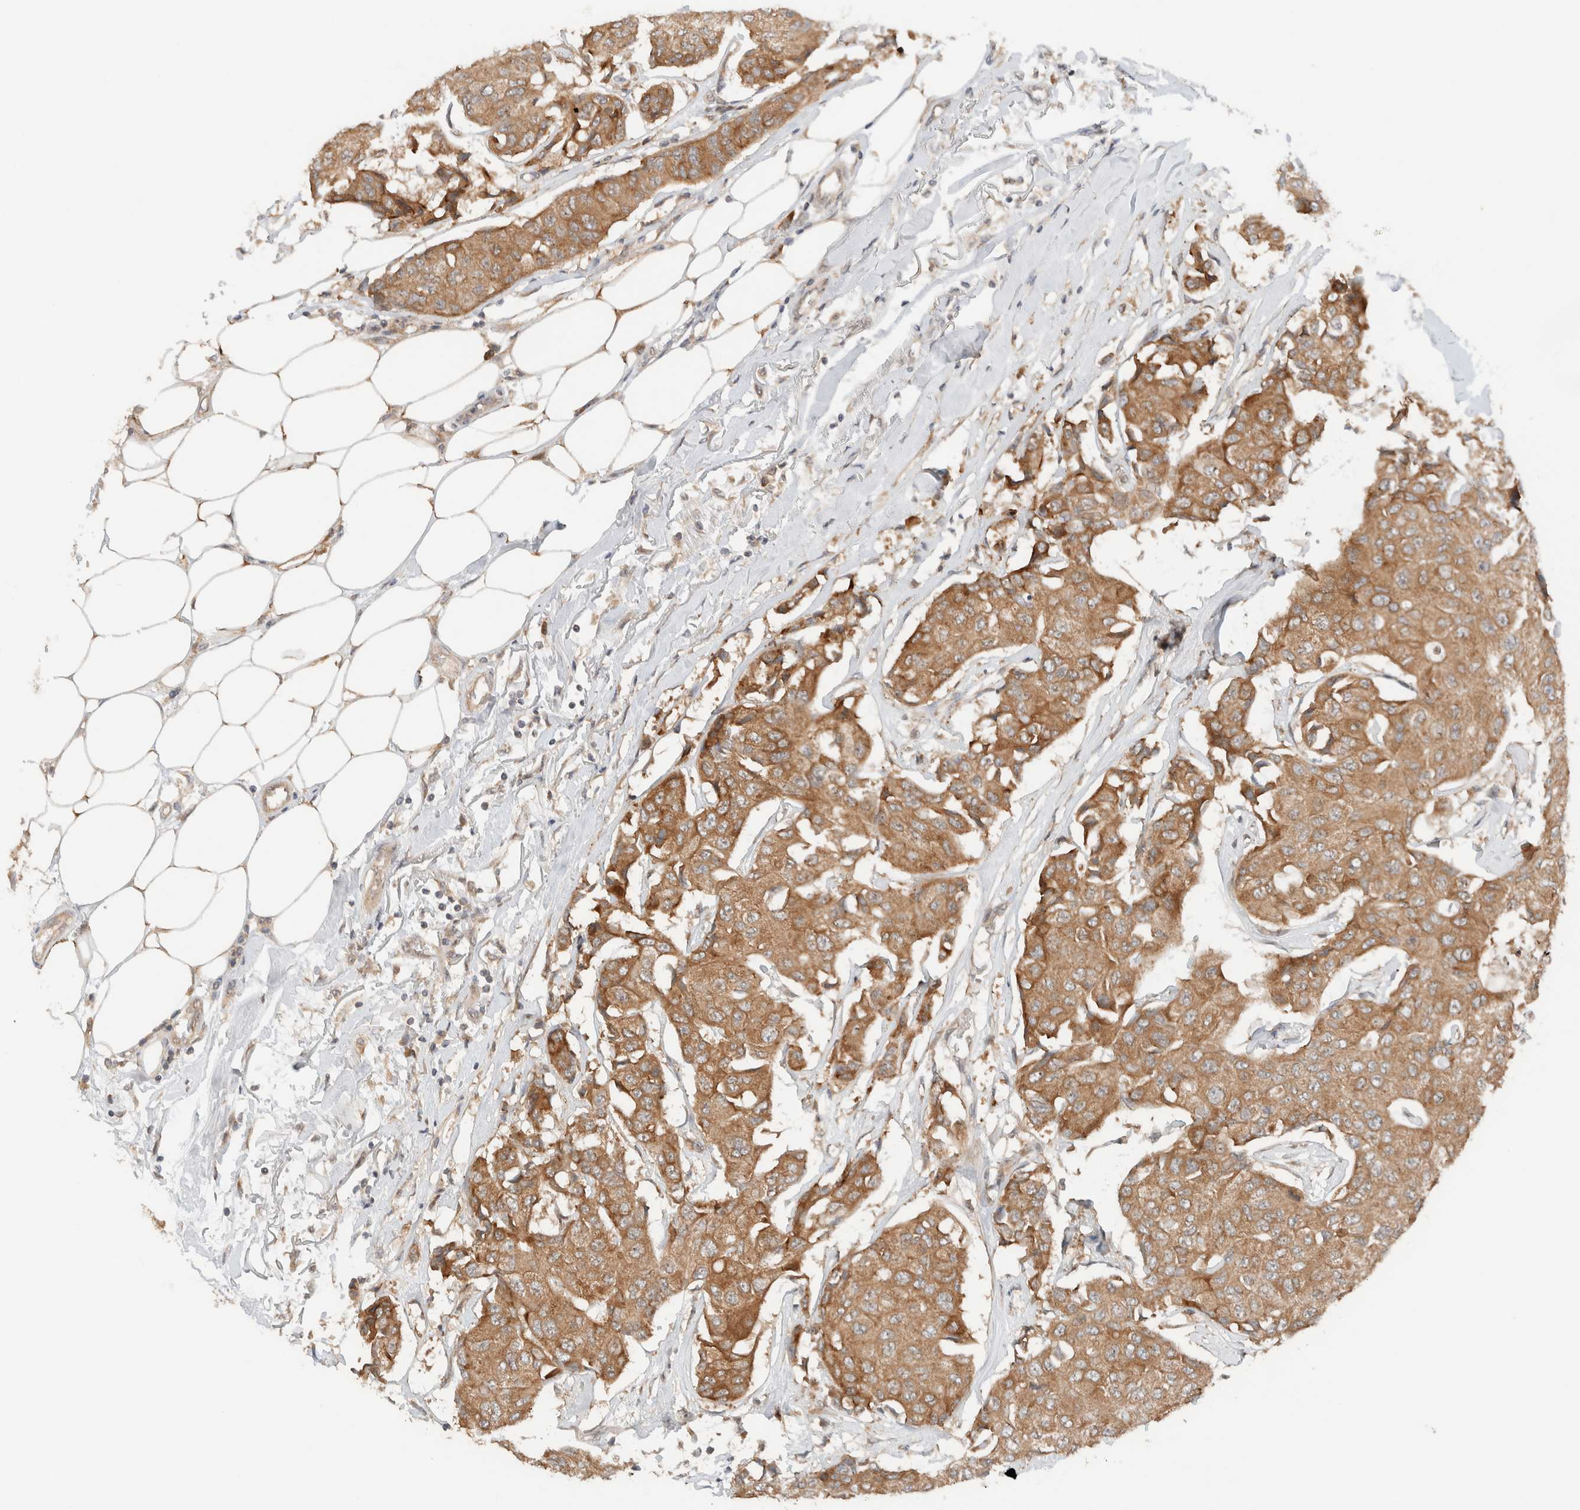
{"staining": {"intensity": "moderate", "quantity": ">75%", "location": "cytoplasmic/membranous"}, "tissue": "breast cancer", "cell_type": "Tumor cells", "image_type": "cancer", "snomed": [{"axis": "morphology", "description": "Duct carcinoma"}, {"axis": "topography", "description": "Breast"}], "caption": "Breast infiltrating ductal carcinoma stained for a protein (brown) shows moderate cytoplasmic/membranous positive staining in approximately >75% of tumor cells.", "gene": "ARFGEF2", "patient": {"sex": "female", "age": 80}}